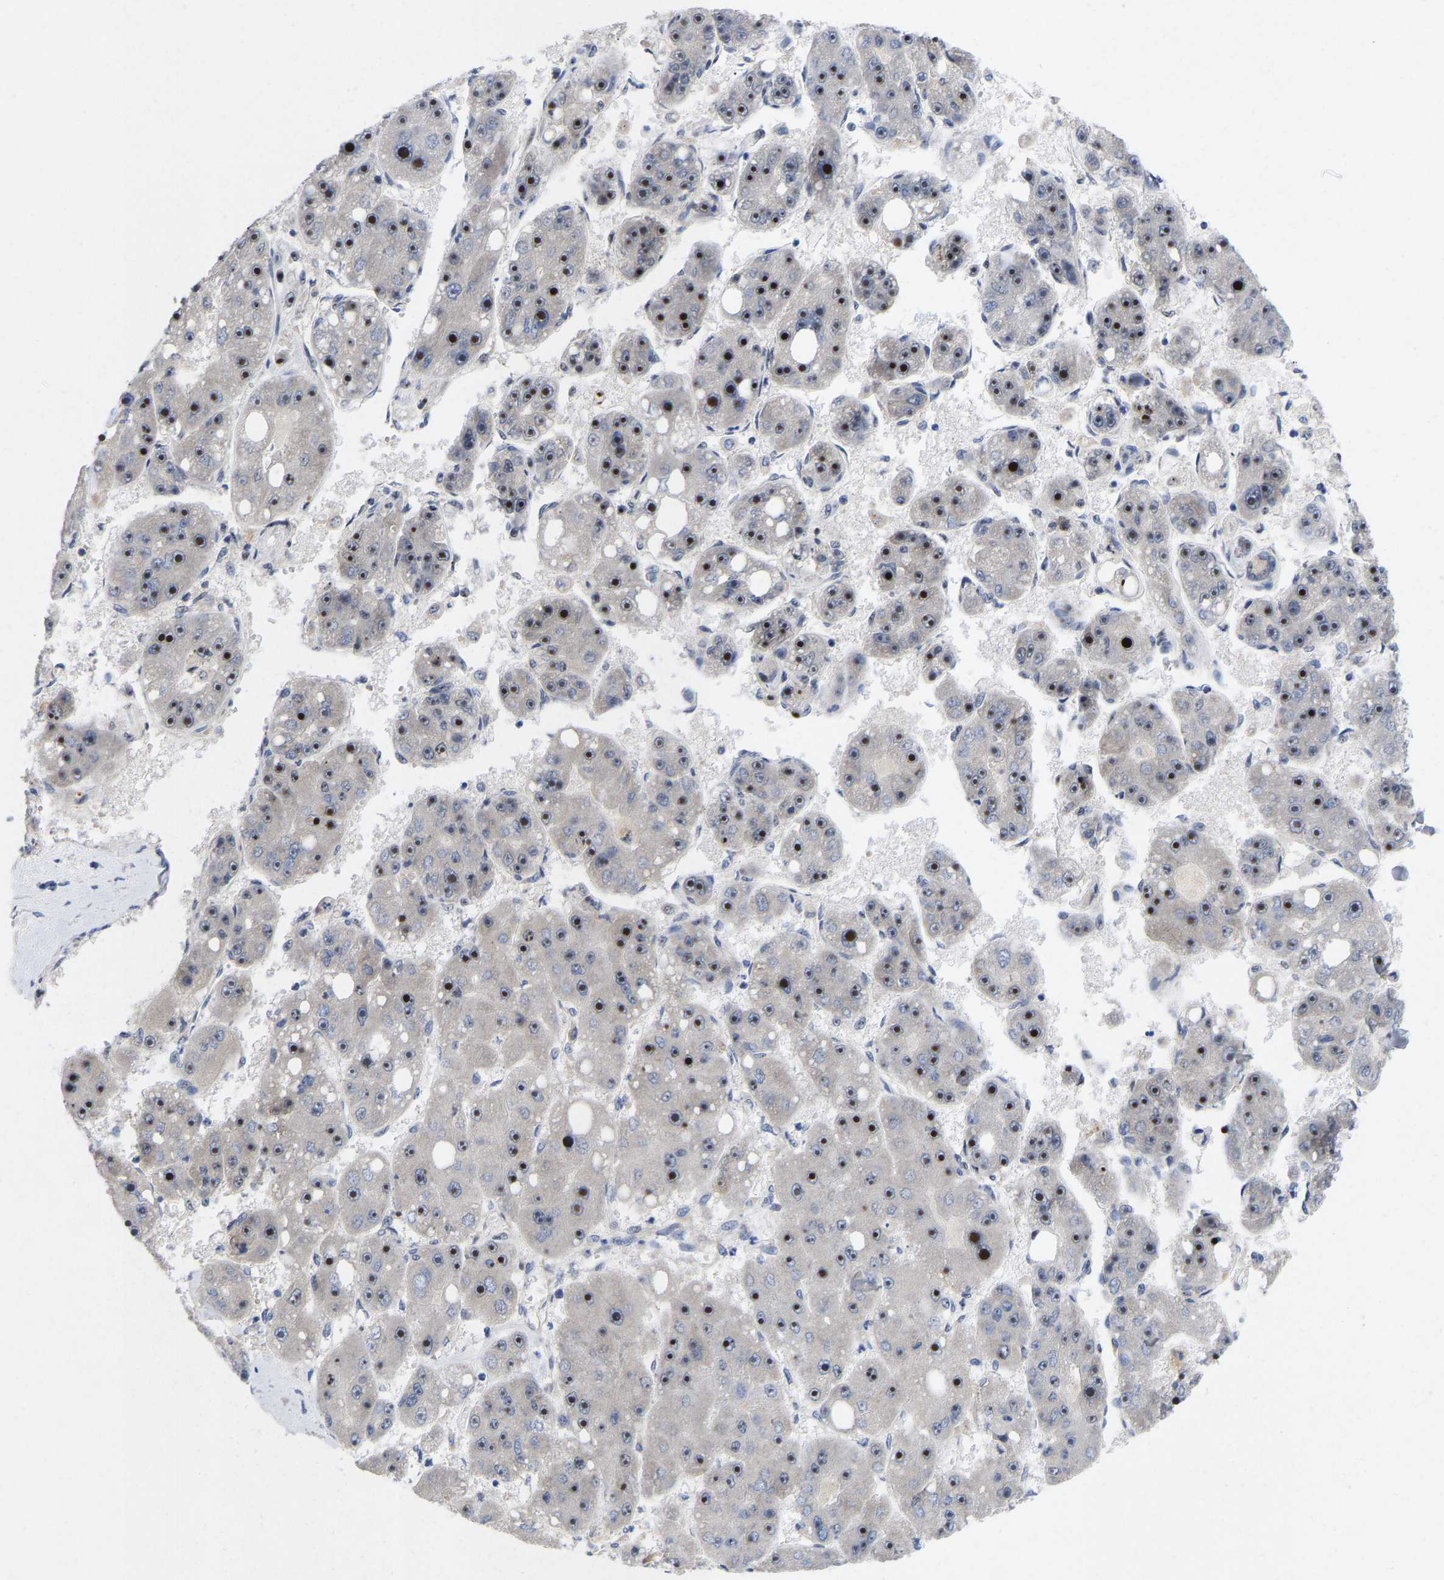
{"staining": {"intensity": "strong", "quantity": "25%-75%", "location": "nuclear"}, "tissue": "liver cancer", "cell_type": "Tumor cells", "image_type": "cancer", "snomed": [{"axis": "morphology", "description": "Carcinoma, Hepatocellular, NOS"}, {"axis": "topography", "description": "Liver"}], "caption": "Protein staining exhibits strong nuclear positivity in approximately 25%-75% of tumor cells in liver hepatocellular carcinoma. The staining is performed using DAB (3,3'-diaminobenzidine) brown chromogen to label protein expression. The nuclei are counter-stained blue using hematoxylin.", "gene": "NLE1", "patient": {"sex": "female", "age": 61}}